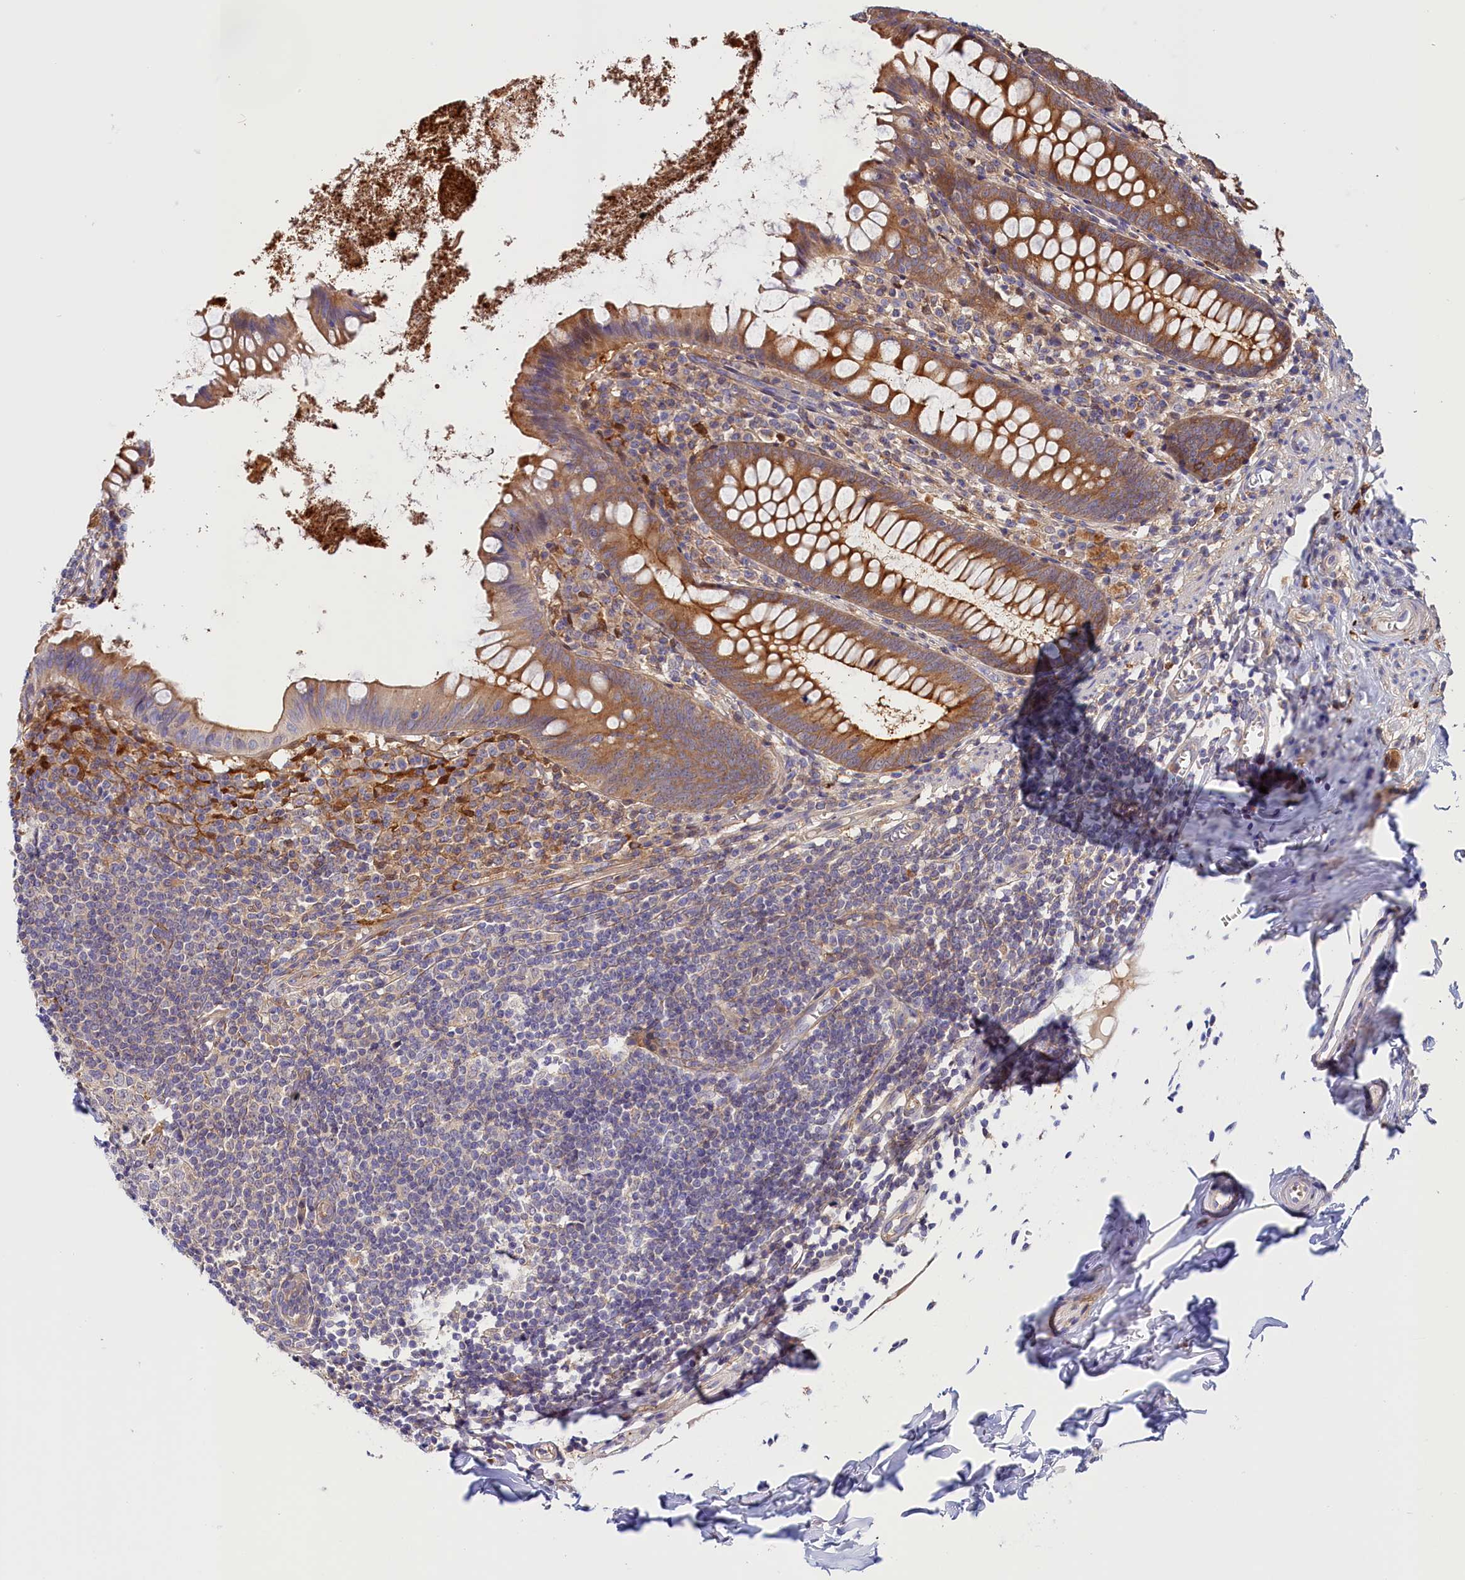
{"staining": {"intensity": "moderate", "quantity": ">75%", "location": "cytoplasmic/membranous"}, "tissue": "appendix", "cell_type": "Glandular cells", "image_type": "normal", "snomed": [{"axis": "morphology", "description": "Normal tissue, NOS"}, {"axis": "topography", "description": "Appendix"}], "caption": "DAB (3,3'-diaminobenzidine) immunohistochemical staining of normal appendix demonstrates moderate cytoplasmic/membranous protein staining in approximately >75% of glandular cells.", "gene": "KATNB1", "patient": {"sex": "female", "age": 51}}